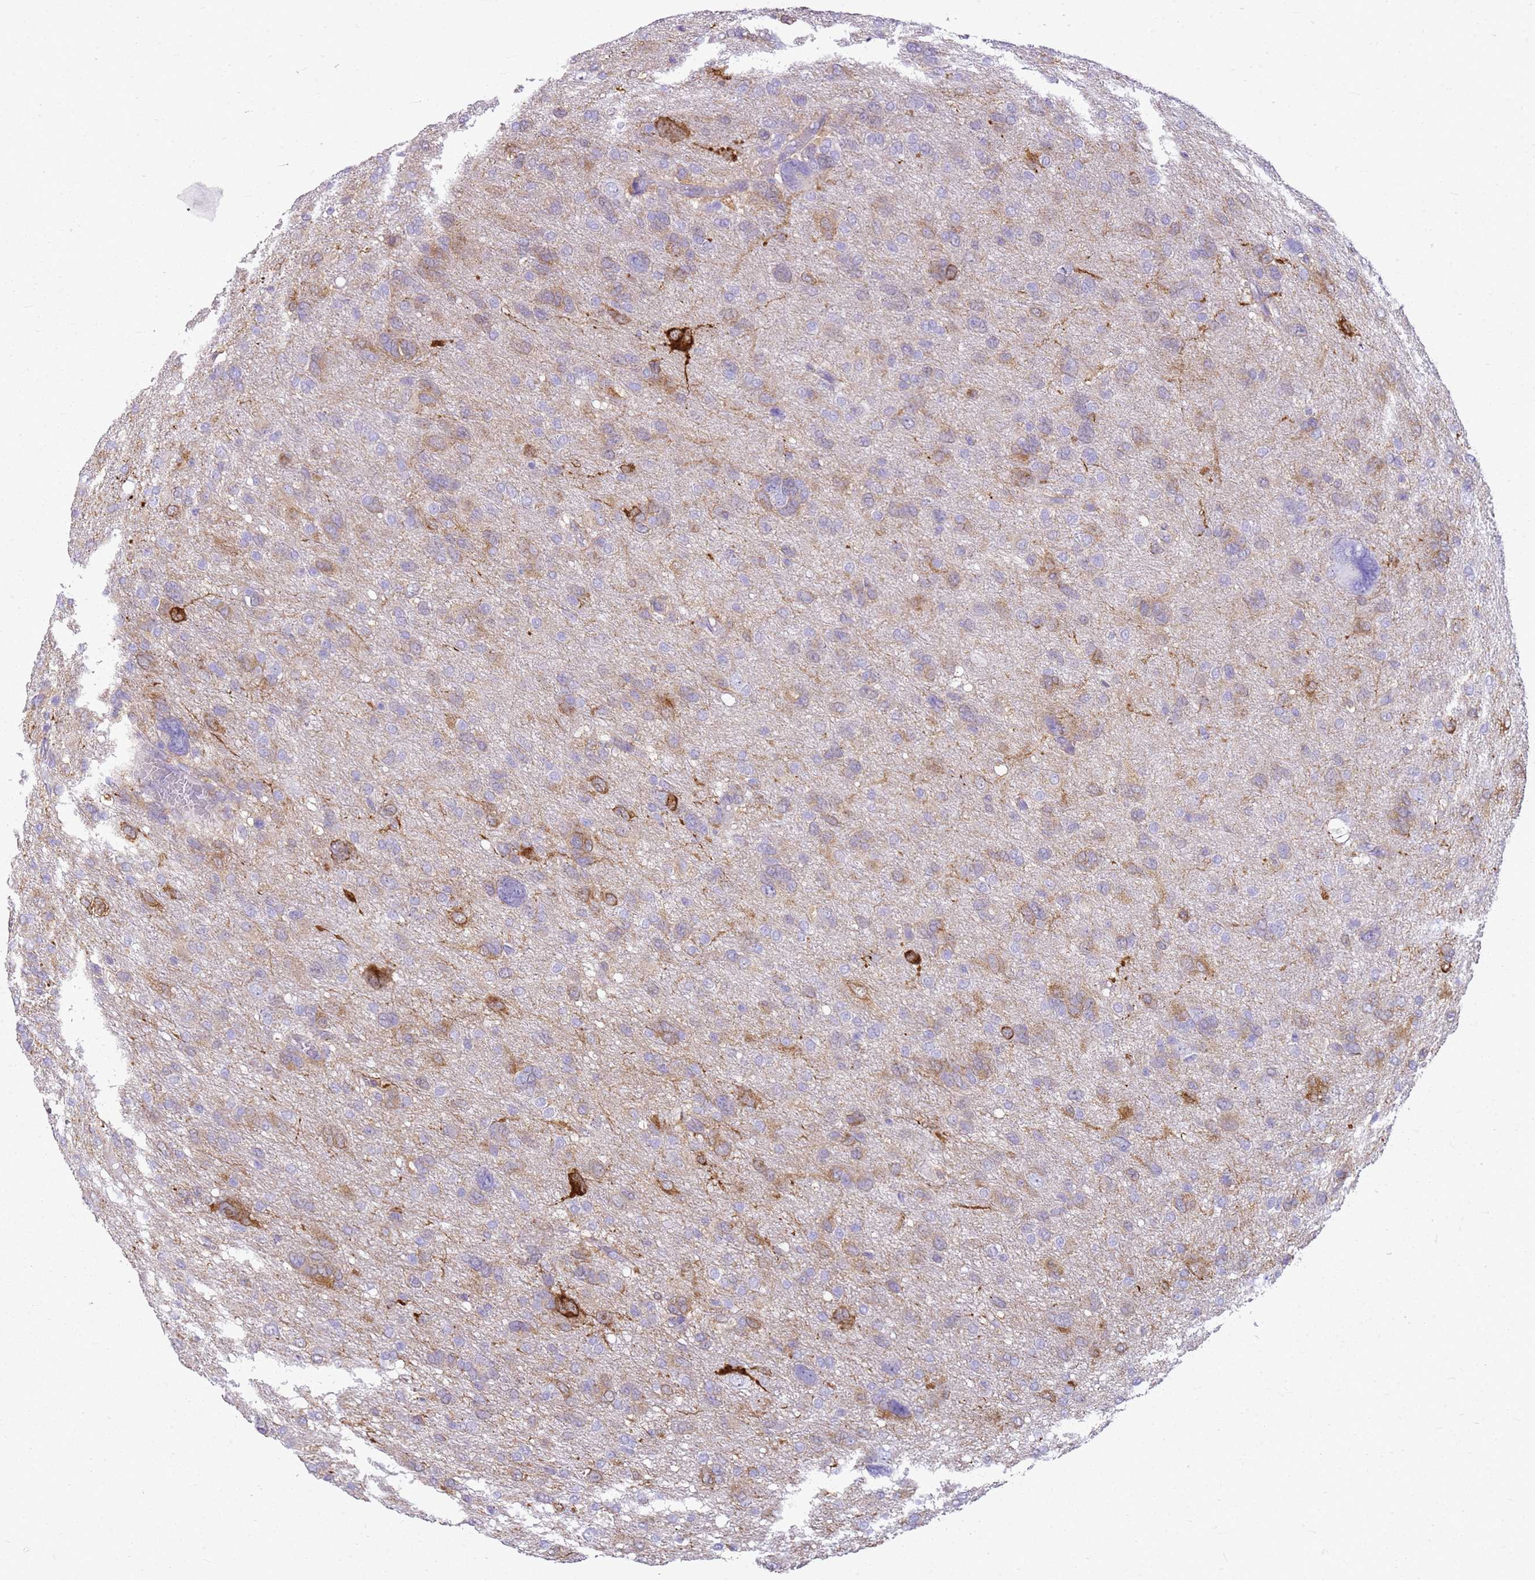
{"staining": {"intensity": "weak", "quantity": "25%-75%", "location": "cytoplasmic/membranous"}, "tissue": "glioma", "cell_type": "Tumor cells", "image_type": "cancer", "snomed": [{"axis": "morphology", "description": "Glioma, malignant, High grade"}, {"axis": "topography", "description": "Brain"}], "caption": "An image showing weak cytoplasmic/membranous expression in about 25%-75% of tumor cells in malignant glioma (high-grade), as visualized by brown immunohistochemical staining.", "gene": "HSPB1", "patient": {"sex": "female", "age": 59}}